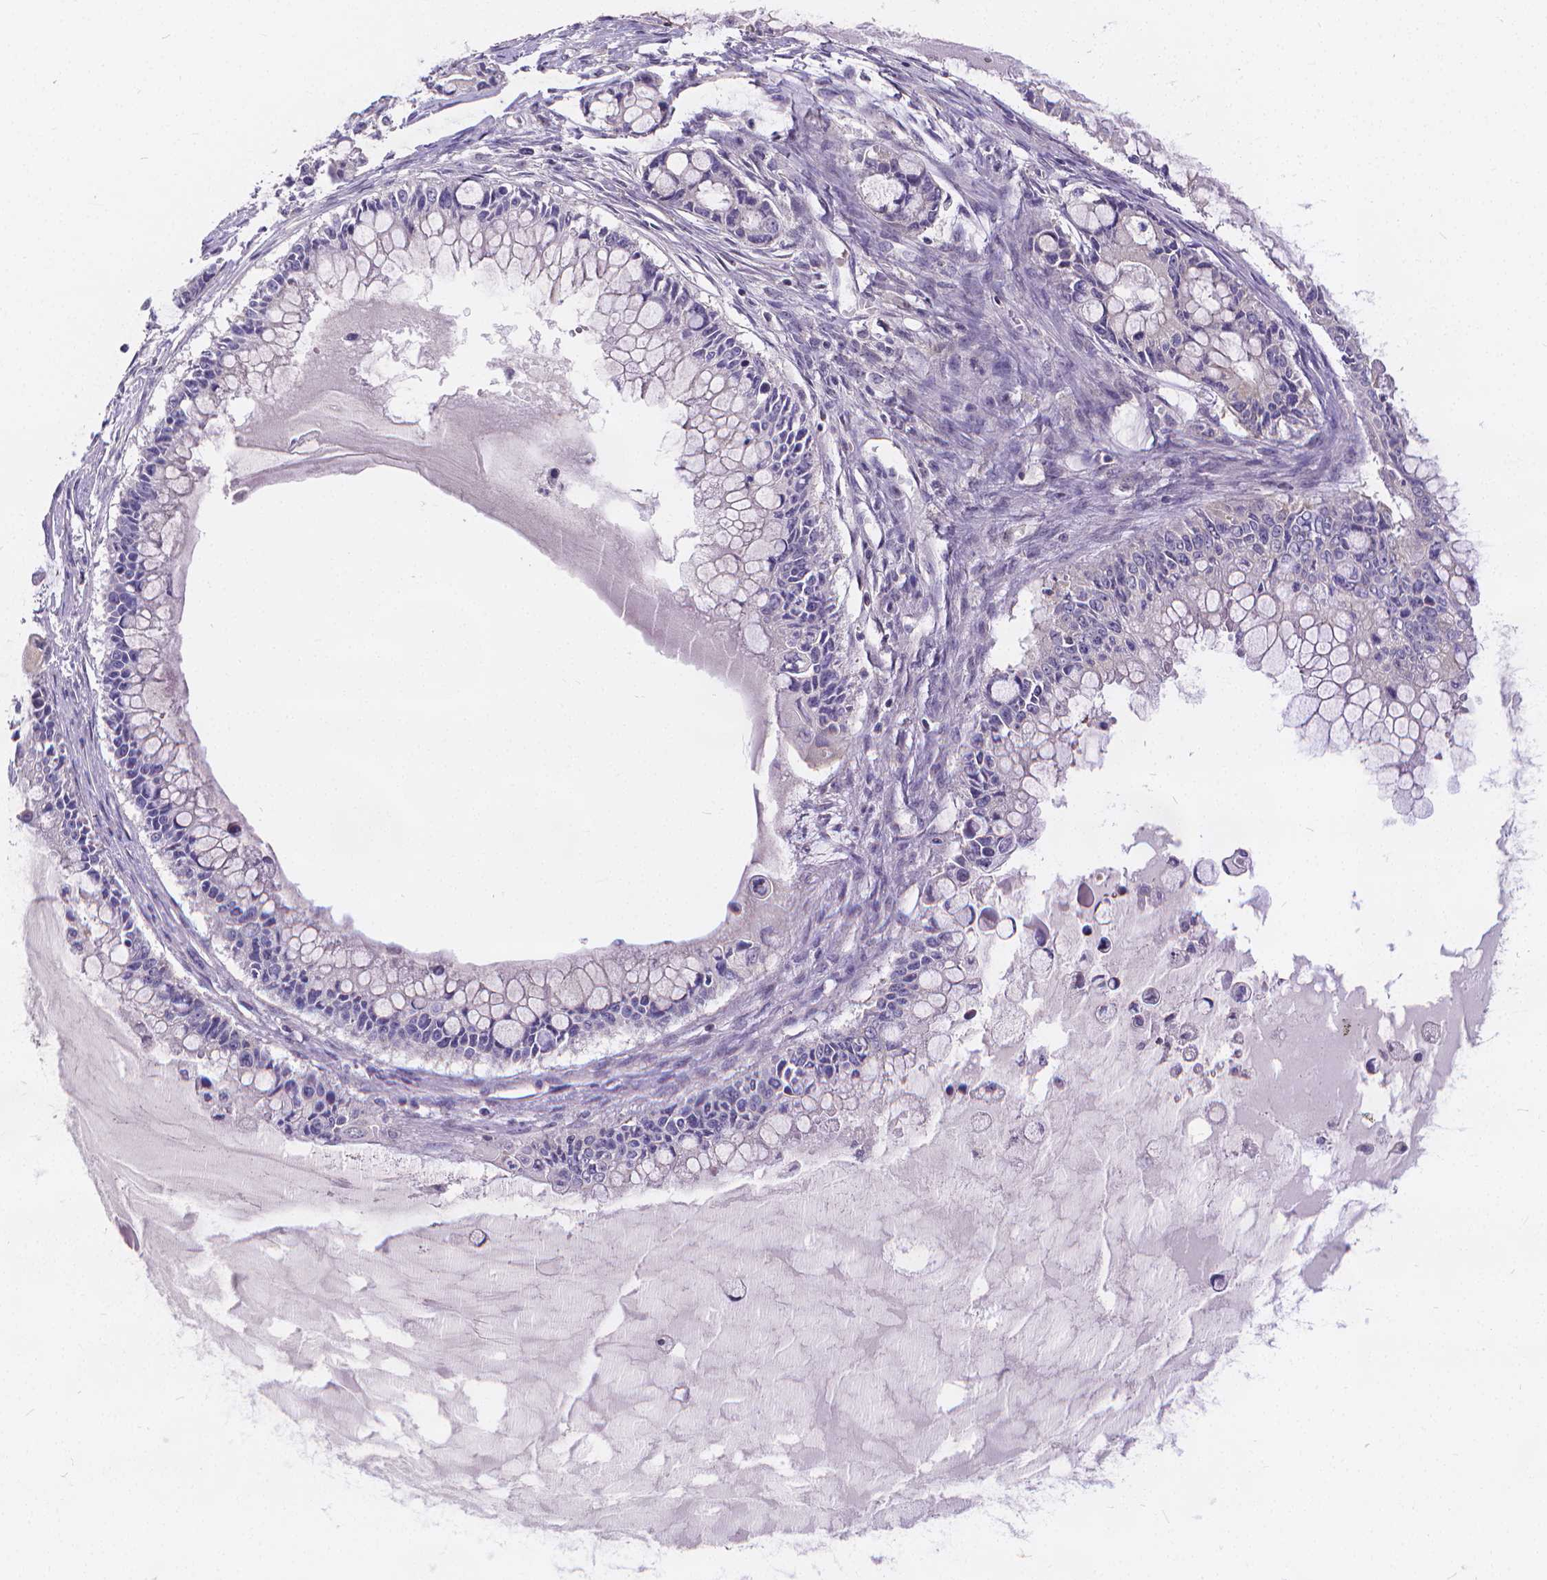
{"staining": {"intensity": "negative", "quantity": "none", "location": "none"}, "tissue": "ovarian cancer", "cell_type": "Tumor cells", "image_type": "cancer", "snomed": [{"axis": "morphology", "description": "Cystadenocarcinoma, mucinous, NOS"}, {"axis": "topography", "description": "Ovary"}], "caption": "Immunohistochemistry of human ovarian mucinous cystadenocarcinoma shows no staining in tumor cells.", "gene": "GLRB", "patient": {"sex": "female", "age": 63}}